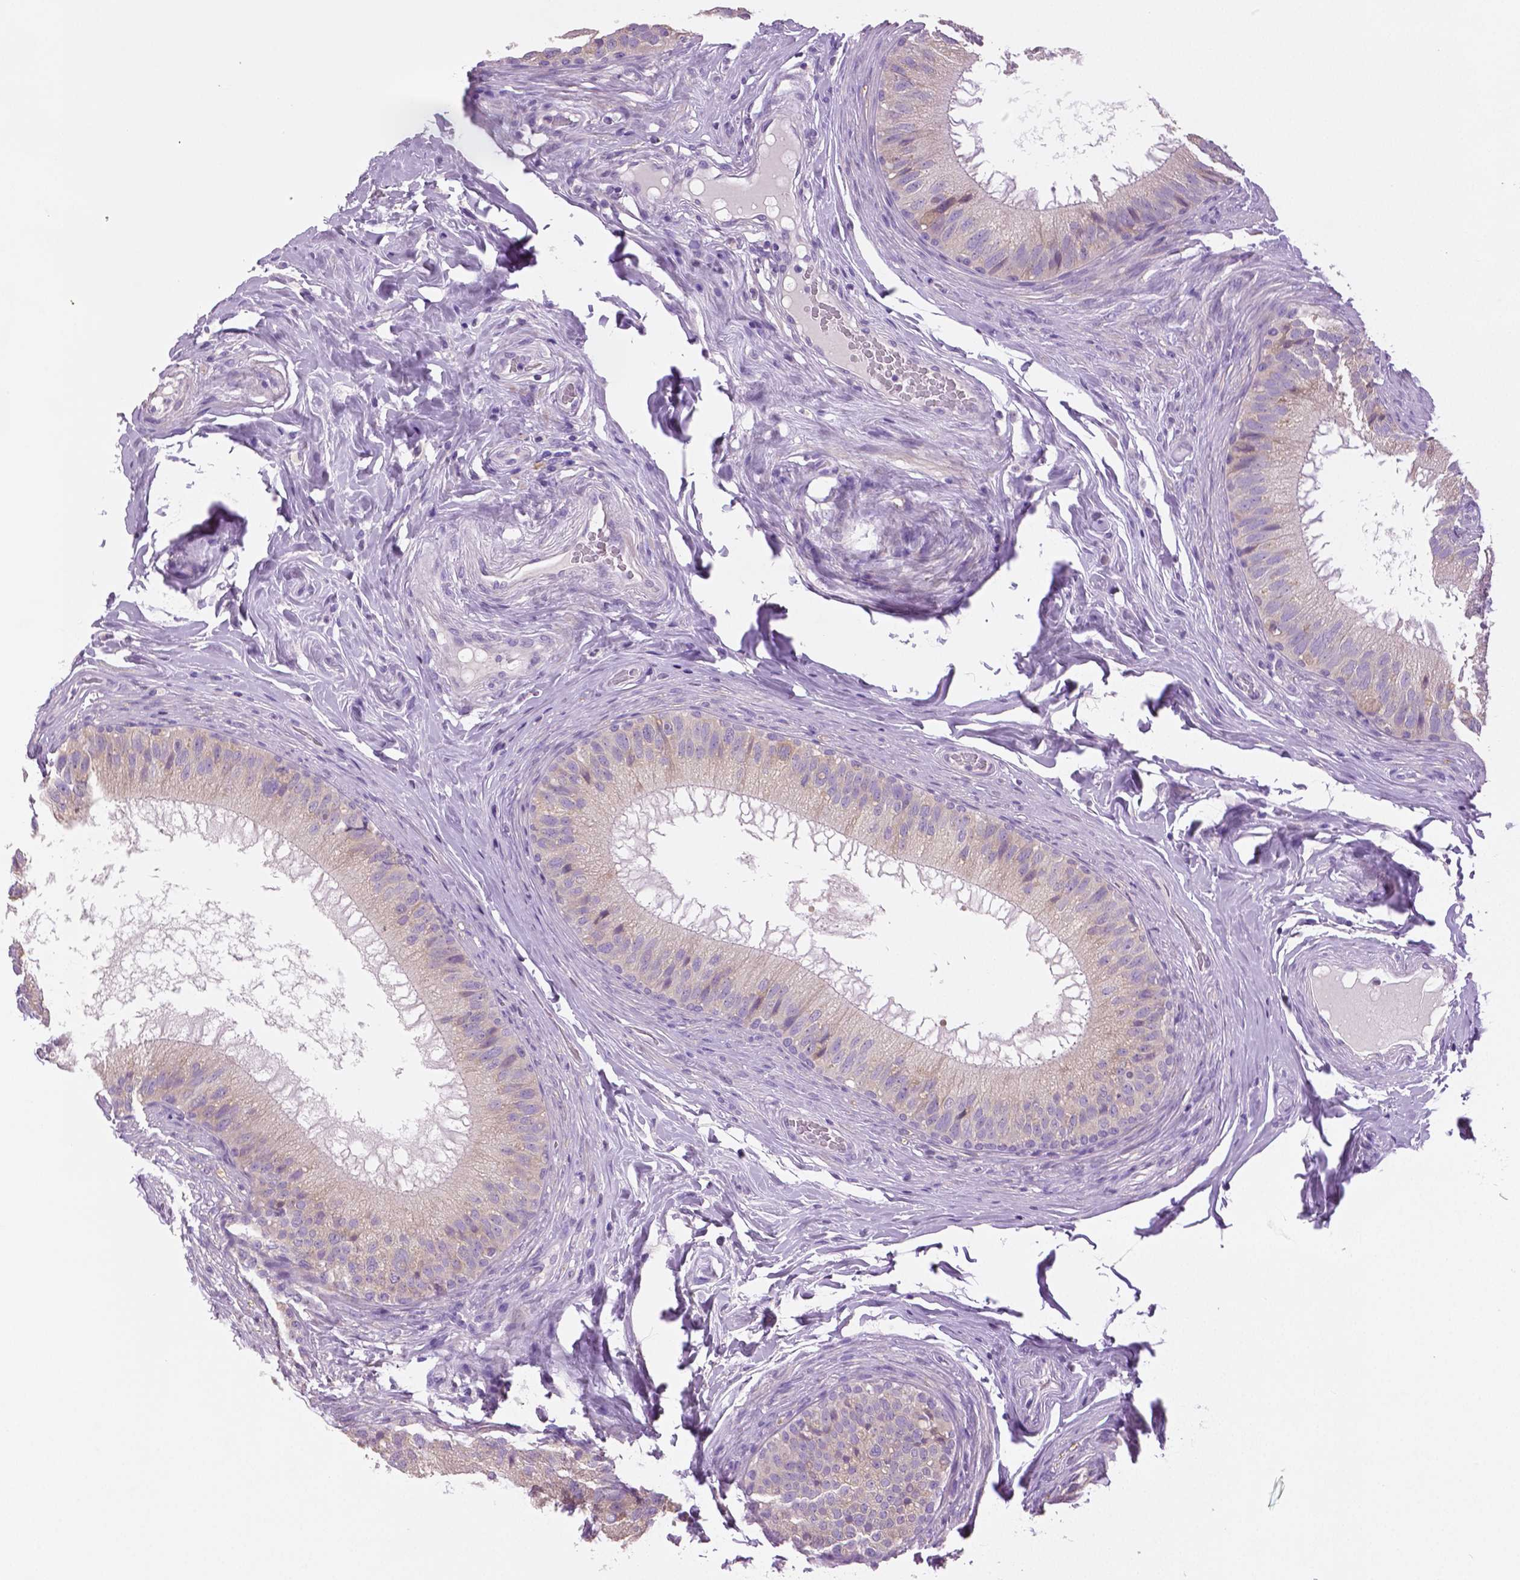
{"staining": {"intensity": "negative", "quantity": "none", "location": "none"}, "tissue": "epididymis", "cell_type": "Glandular cells", "image_type": "normal", "snomed": [{"axis": "morphology", "description": "Normal tissue, NOS"}, {"axis": "topography", "description": "Epididymis"}], "caption": "Immunohistochemistry micrograph of normal epididymis stained for a protein (brown), which exhibits no positivity in glandular cells. (DAB immunohistochemistry (IHC) visualized using brightfield microscopy, high magnification).", "gene": "DNAH12", "patient": {"sex": "male", "age": 34}}